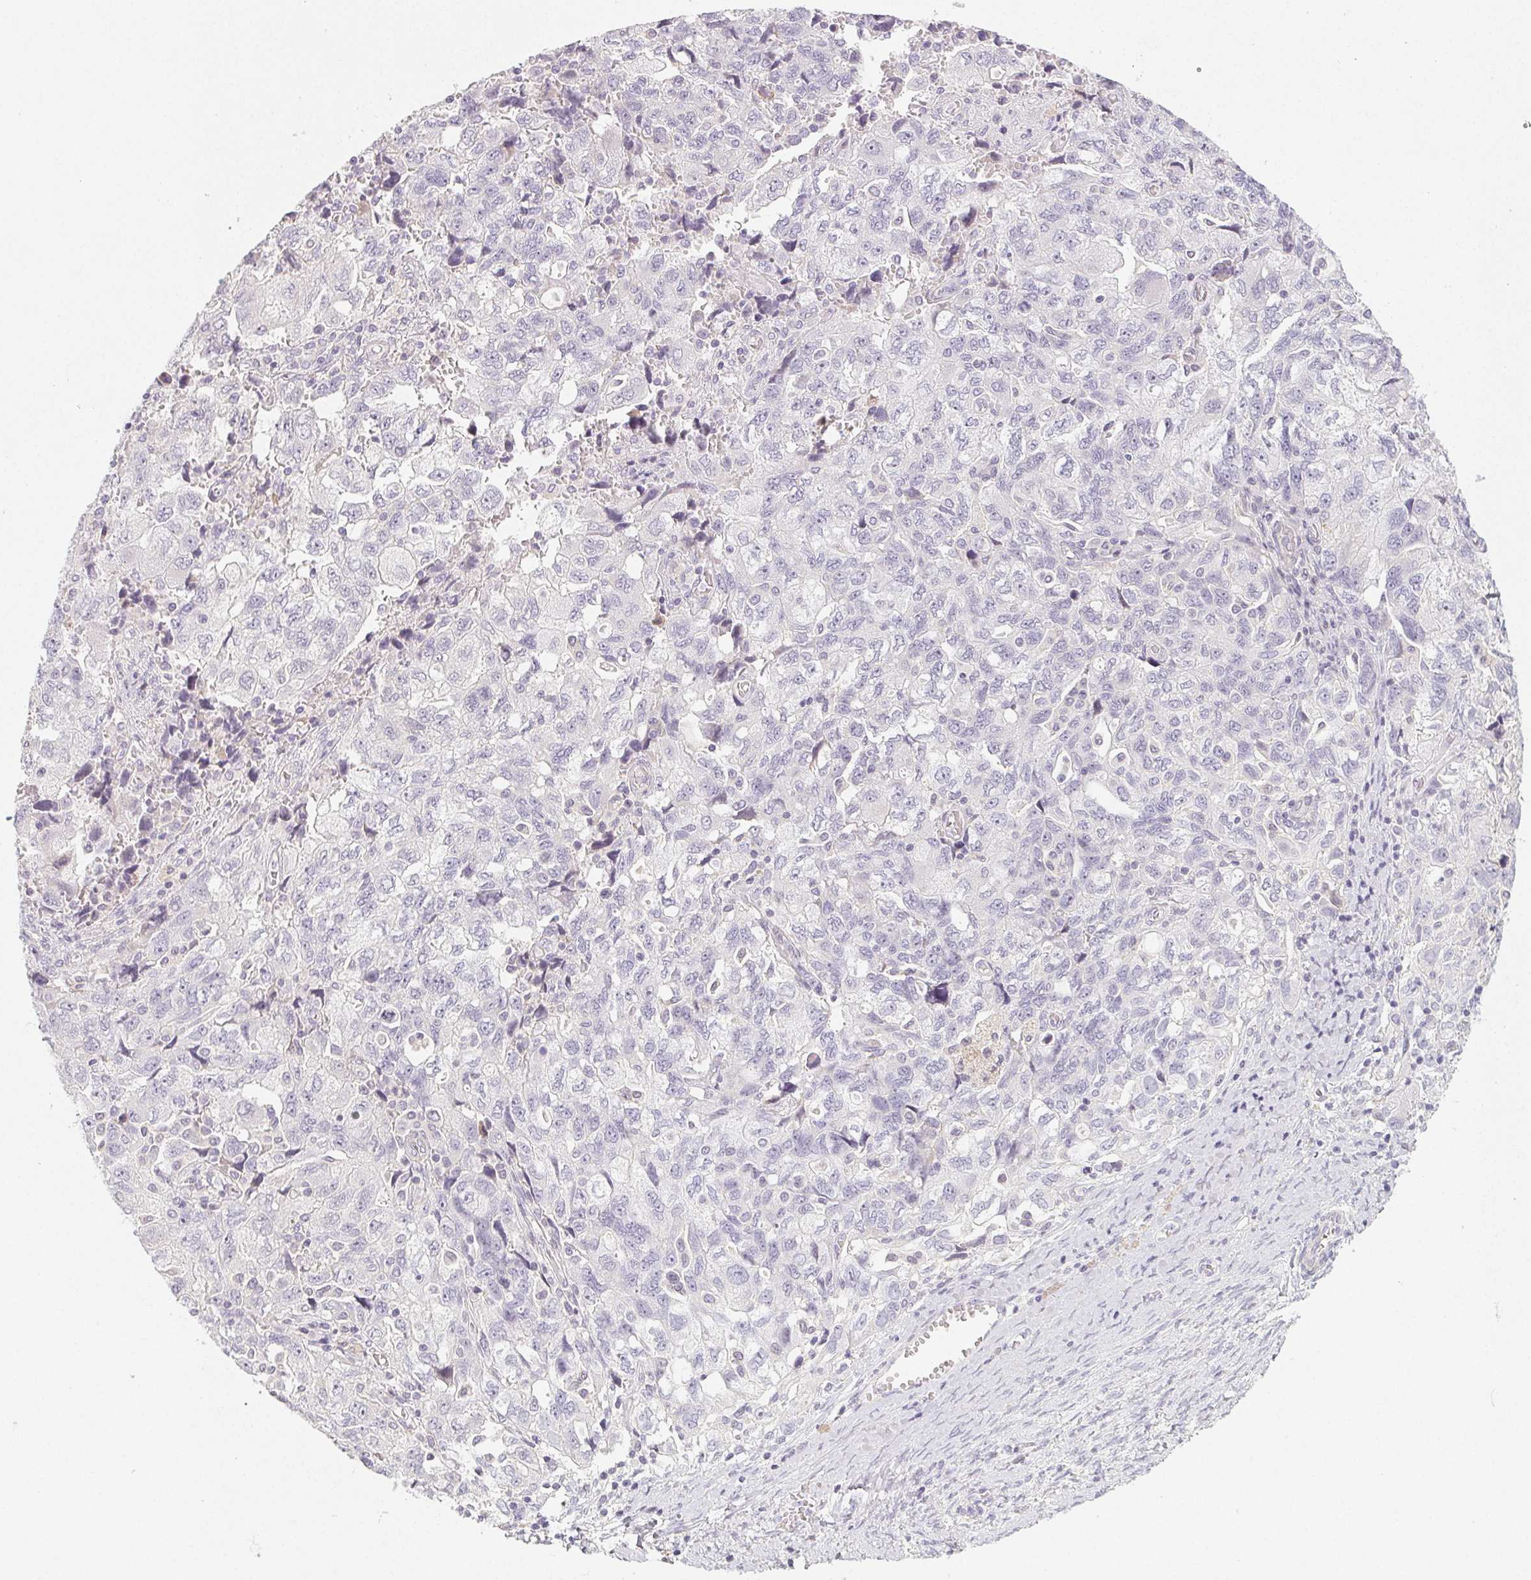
{"staining": {"intensity": "negative", "quantity": "none", "location": "none"}, "tissue": "ovarian cancer", "cell_type": "Tumor cells", "image_type": "cancer", "snomed": [{"axis": "morphology", "description": "Carcinoma, NOS"}, {"axis": "morphology", "description": "Cystadenocarcinoma, serous, NOS"}, {"axis": "topography", "description": "Ovary"}], "caption": "Ovarian cancer stained for a protein using immunohistochemistry (IHC) displays no expression tumor cells.", "gene": "LRRC23", "patient": {"sex": "female", "age": 69}}